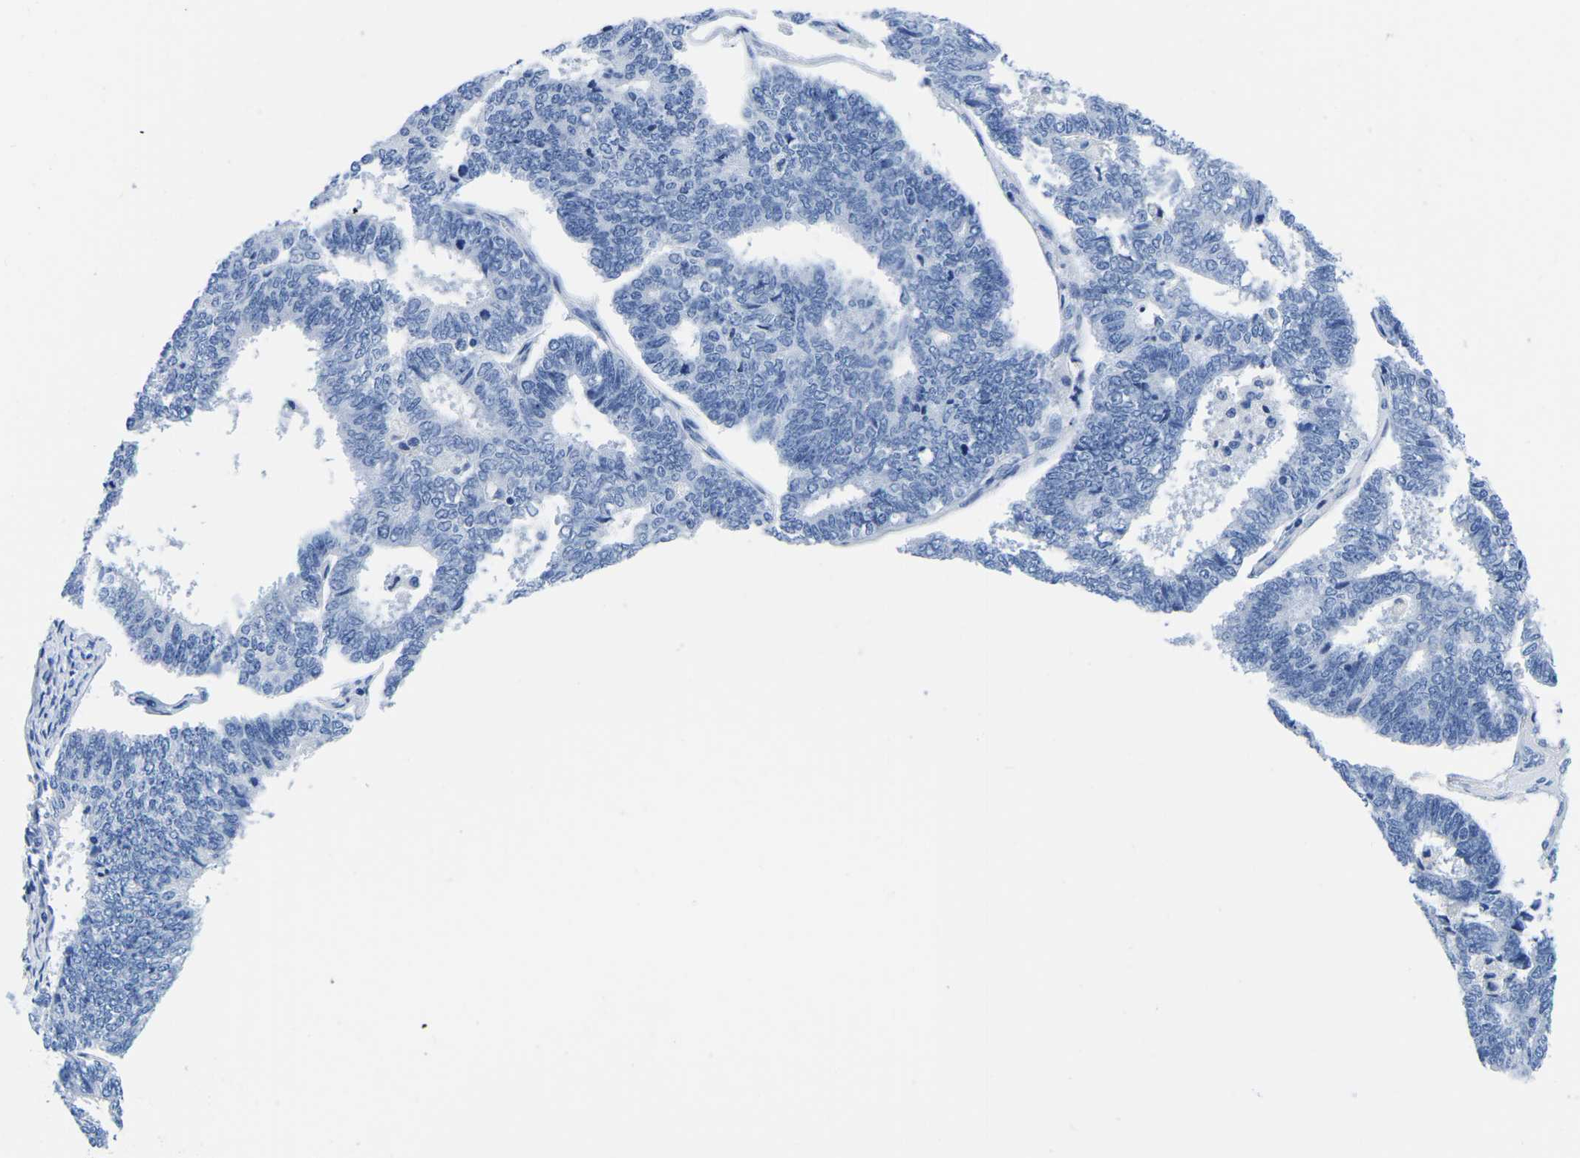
{"staining": {"intensity": "negative", "quantity": "none", "location": "none"}, "tissue": "endometrial cancer", "cell_type": "Tumor cells", "image_type": "cancer", "snomed": [{"axis": "morphology", "description": "Adenocarcinoma, NOS"}, {"axis": "topography", "description": "Endometrium"}], "caption": "Adenocarcinoma (endometrial) was stained to show a protein in brown. There is no significant positivity in tumor cells.", "gene": "CYP1A2", "patient": {"sex": "female", "age": 70}}